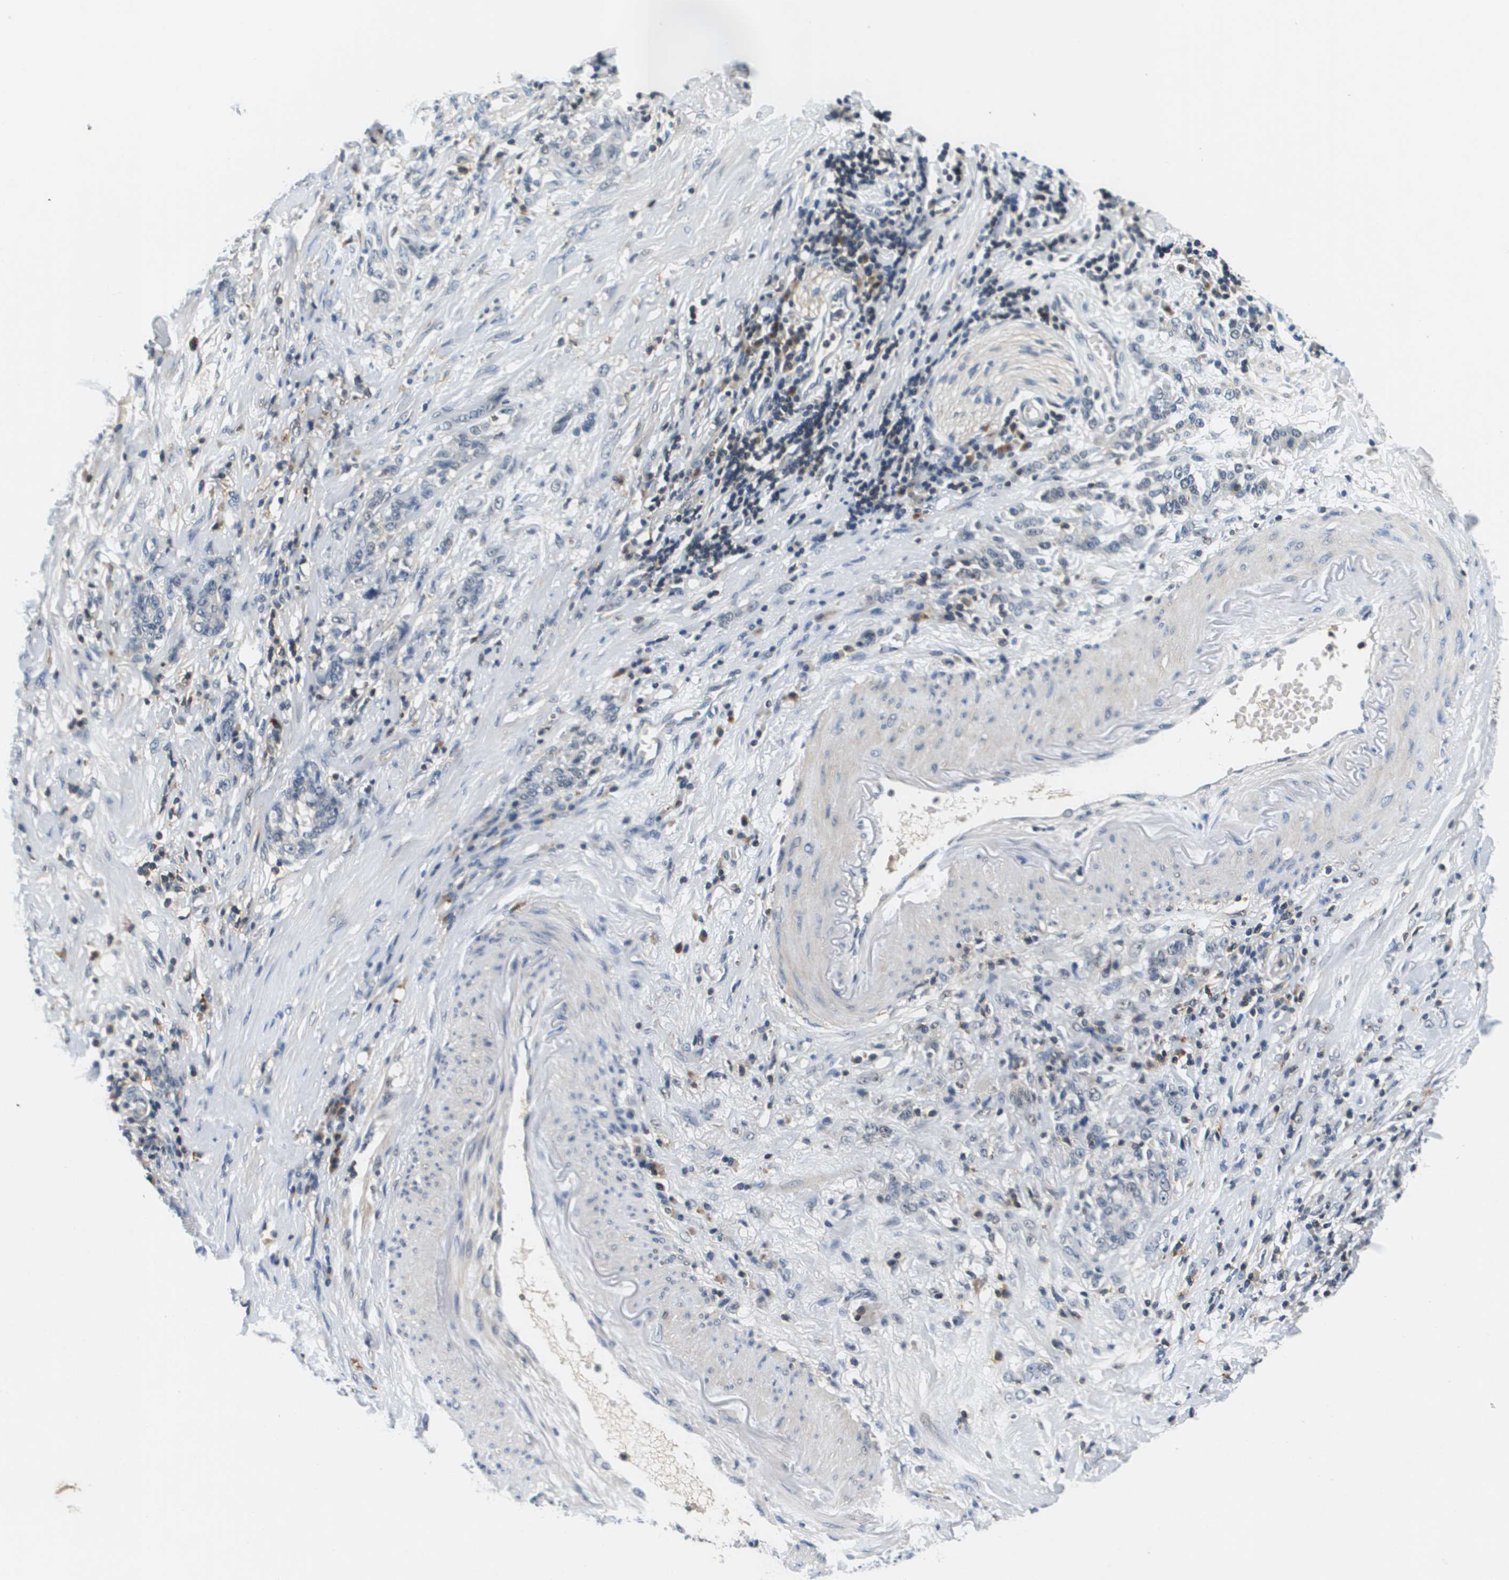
{"staining": {"intensity": "negative", "quantity": "none", "location": "none"}, "tissue": "stomach cancer", "cell_type": "Tumor cells", "image_type": "cancer", "snomed": [{"axis": "morphology", "description": "Adenocarcinoma, NOS"}, {"axis": "topography", "description": "Stomach, lower"}], "caption": "An IHC micrograph of stomach cancer is shown. There is no staining in tumor cells of stomach cancer. Brightfield microscopy of immunohistochemistry (IHC) stained with DAB (3,3'-diaminobenzidine) (brown) and hematoxylin (blue), captured at high magnification.", "gene": "KCNQ5", "patient": {"sex": "male", "age": 88}}